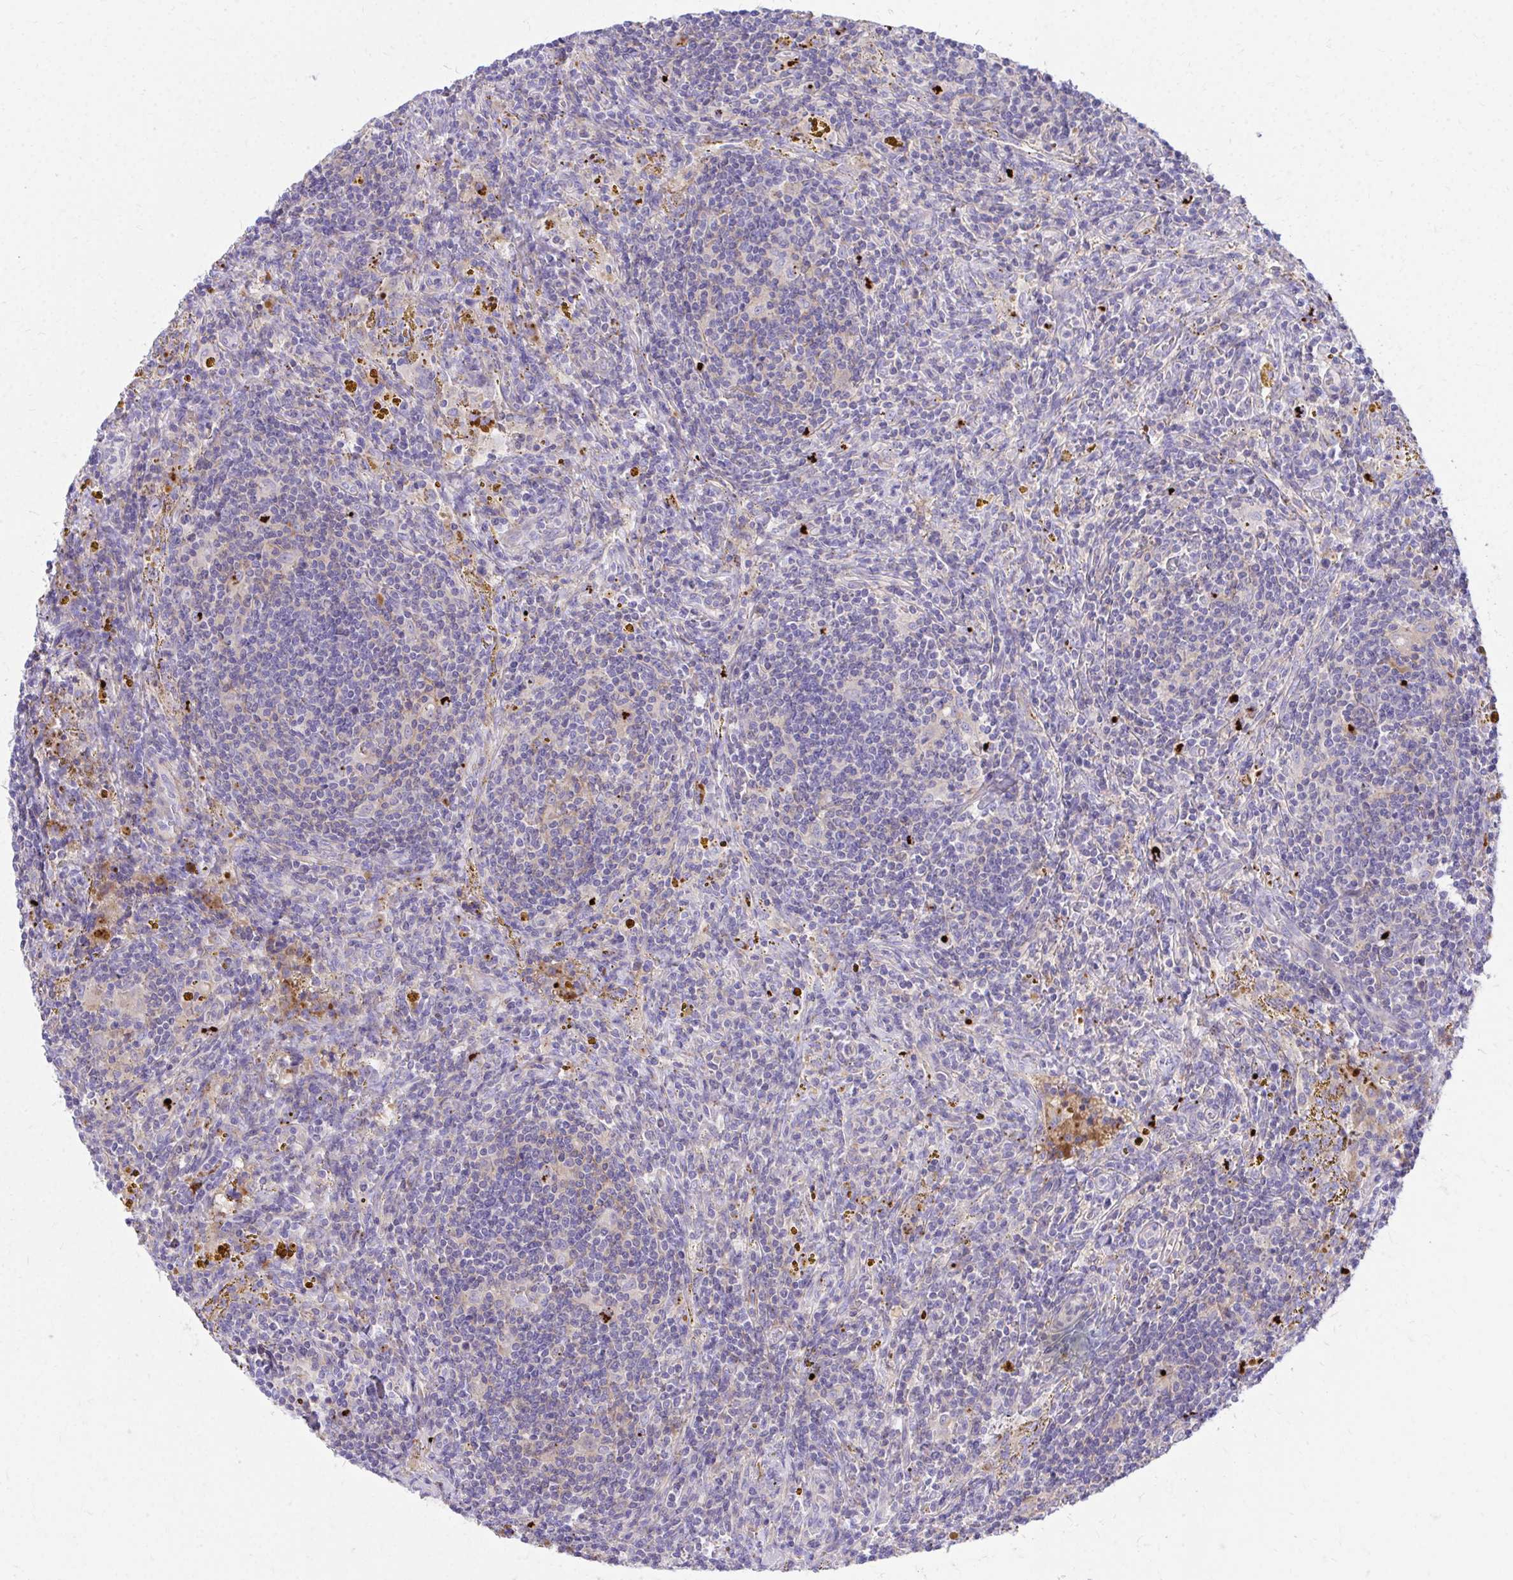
{"staining": {"intensity": "negative", "quantity": "none", "location": "none"}, "tissue": "lymphoma", "cell_type": "Tumor cells", "image_type": "cancer", "snomed": [{"axis": "morphology", "description": "Malignant lymphoma, non-Hodgkin's type, Low grade"}, {"axis": "topography", "description": "Spleen"}], "caption": "The photomicrograph demonstrates no significant positivity in tumor cells of low-grade malignant lymphoma, non-Hodgkin's type.", "gene": "TP53I11", "patient": {"sex": "female", "age": 70}}